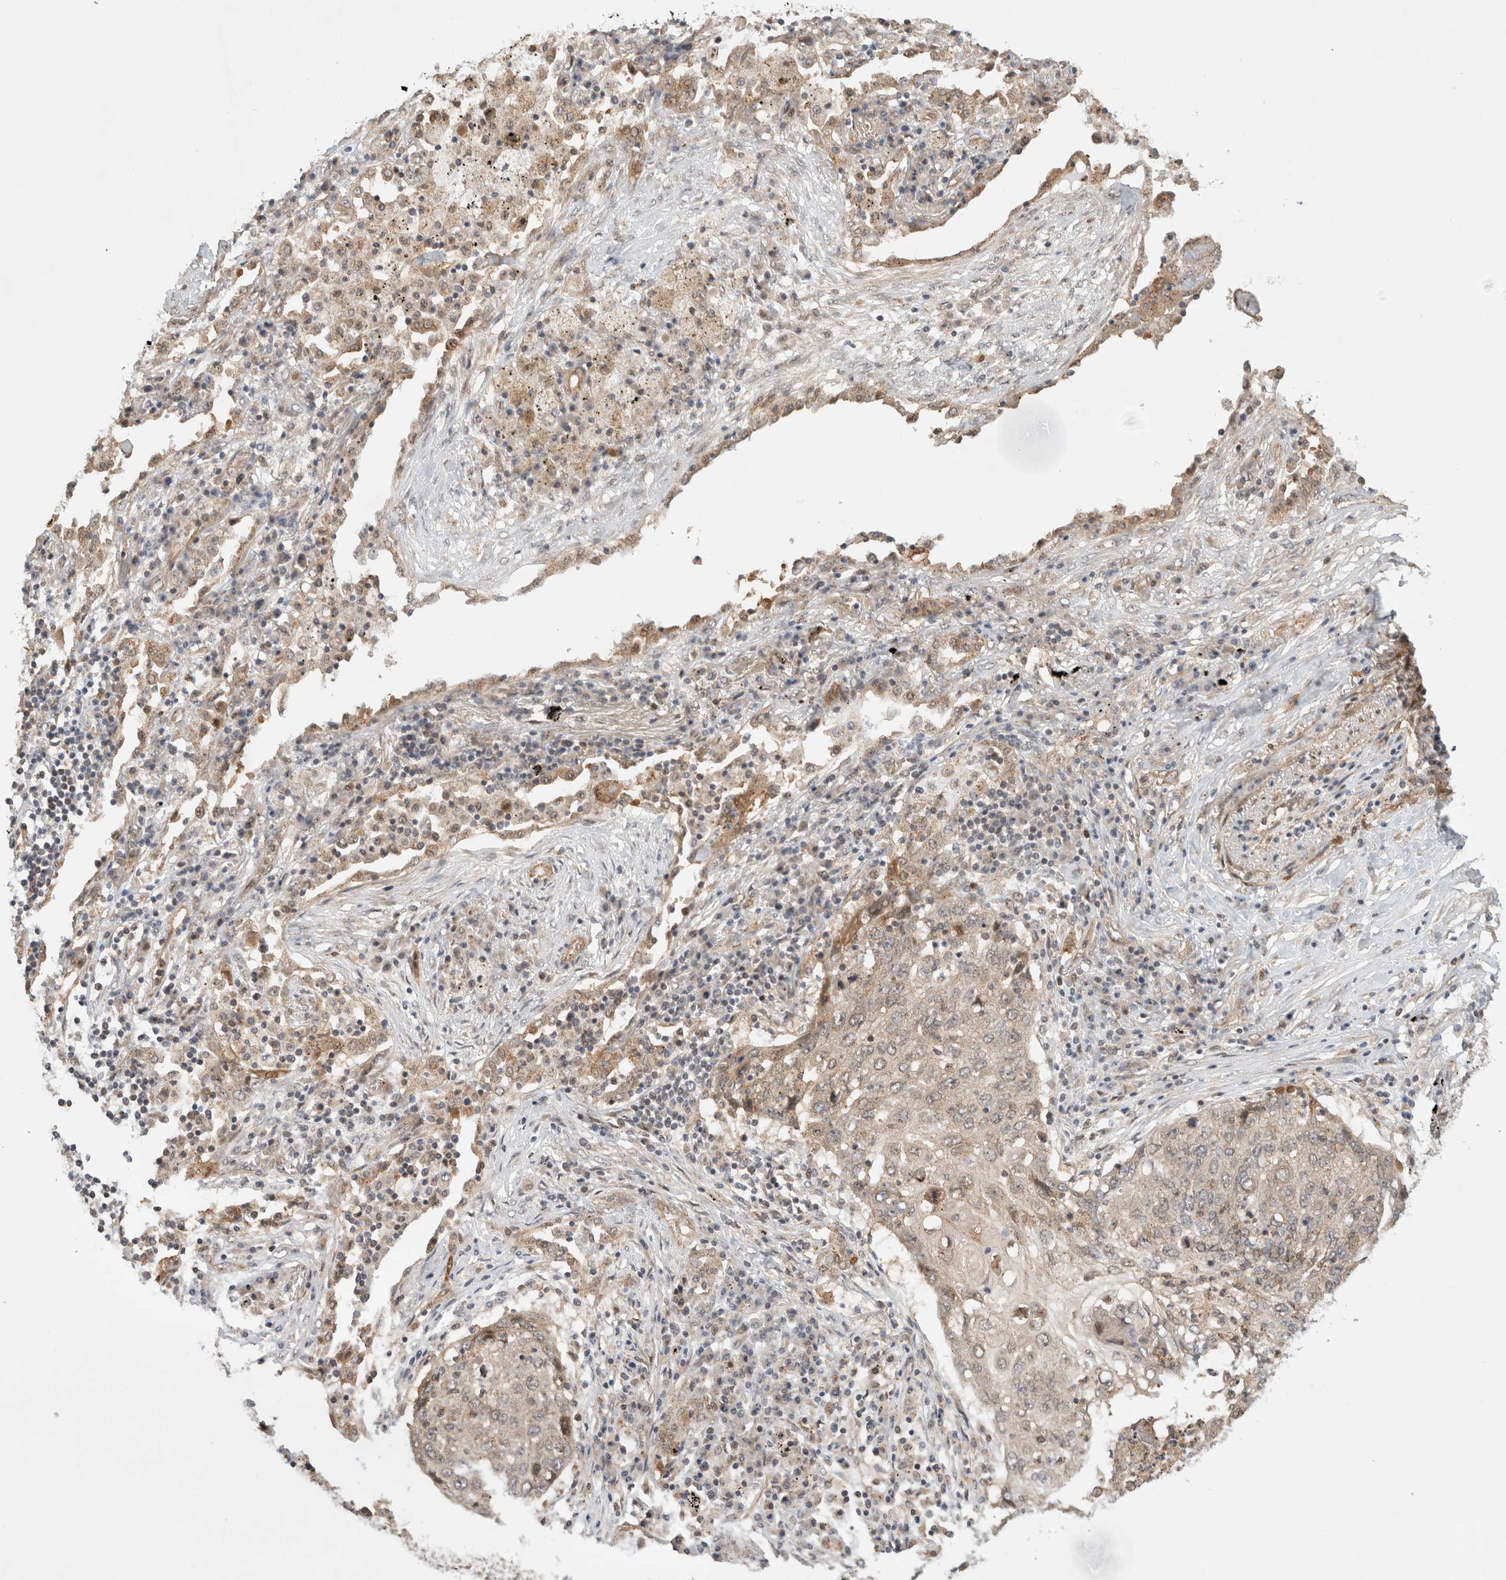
{"staining": {"intensity": "weak", "quantity": "25%-75%", "location": "cytoplasmic/membranous"}, "tissue": "lung cancer", "cell_type": "Tumor cells", "image_type": "cancer", "snomed": [{"axis": "morphology", "description": "Squamous cell carcinoma, NOS"}, {"axis": "topography", "description": "Lung"}], "caption": "Approximately 25%-75% of tumor cells in lung cancer (squamous cell carcinoma) exhibit weak cytoplasmic/membranous protein positivity as visualized by brown immunohistochemical staining.", "gene": "OTUD6B", "patient": {"sex": "female", "age": 63}}